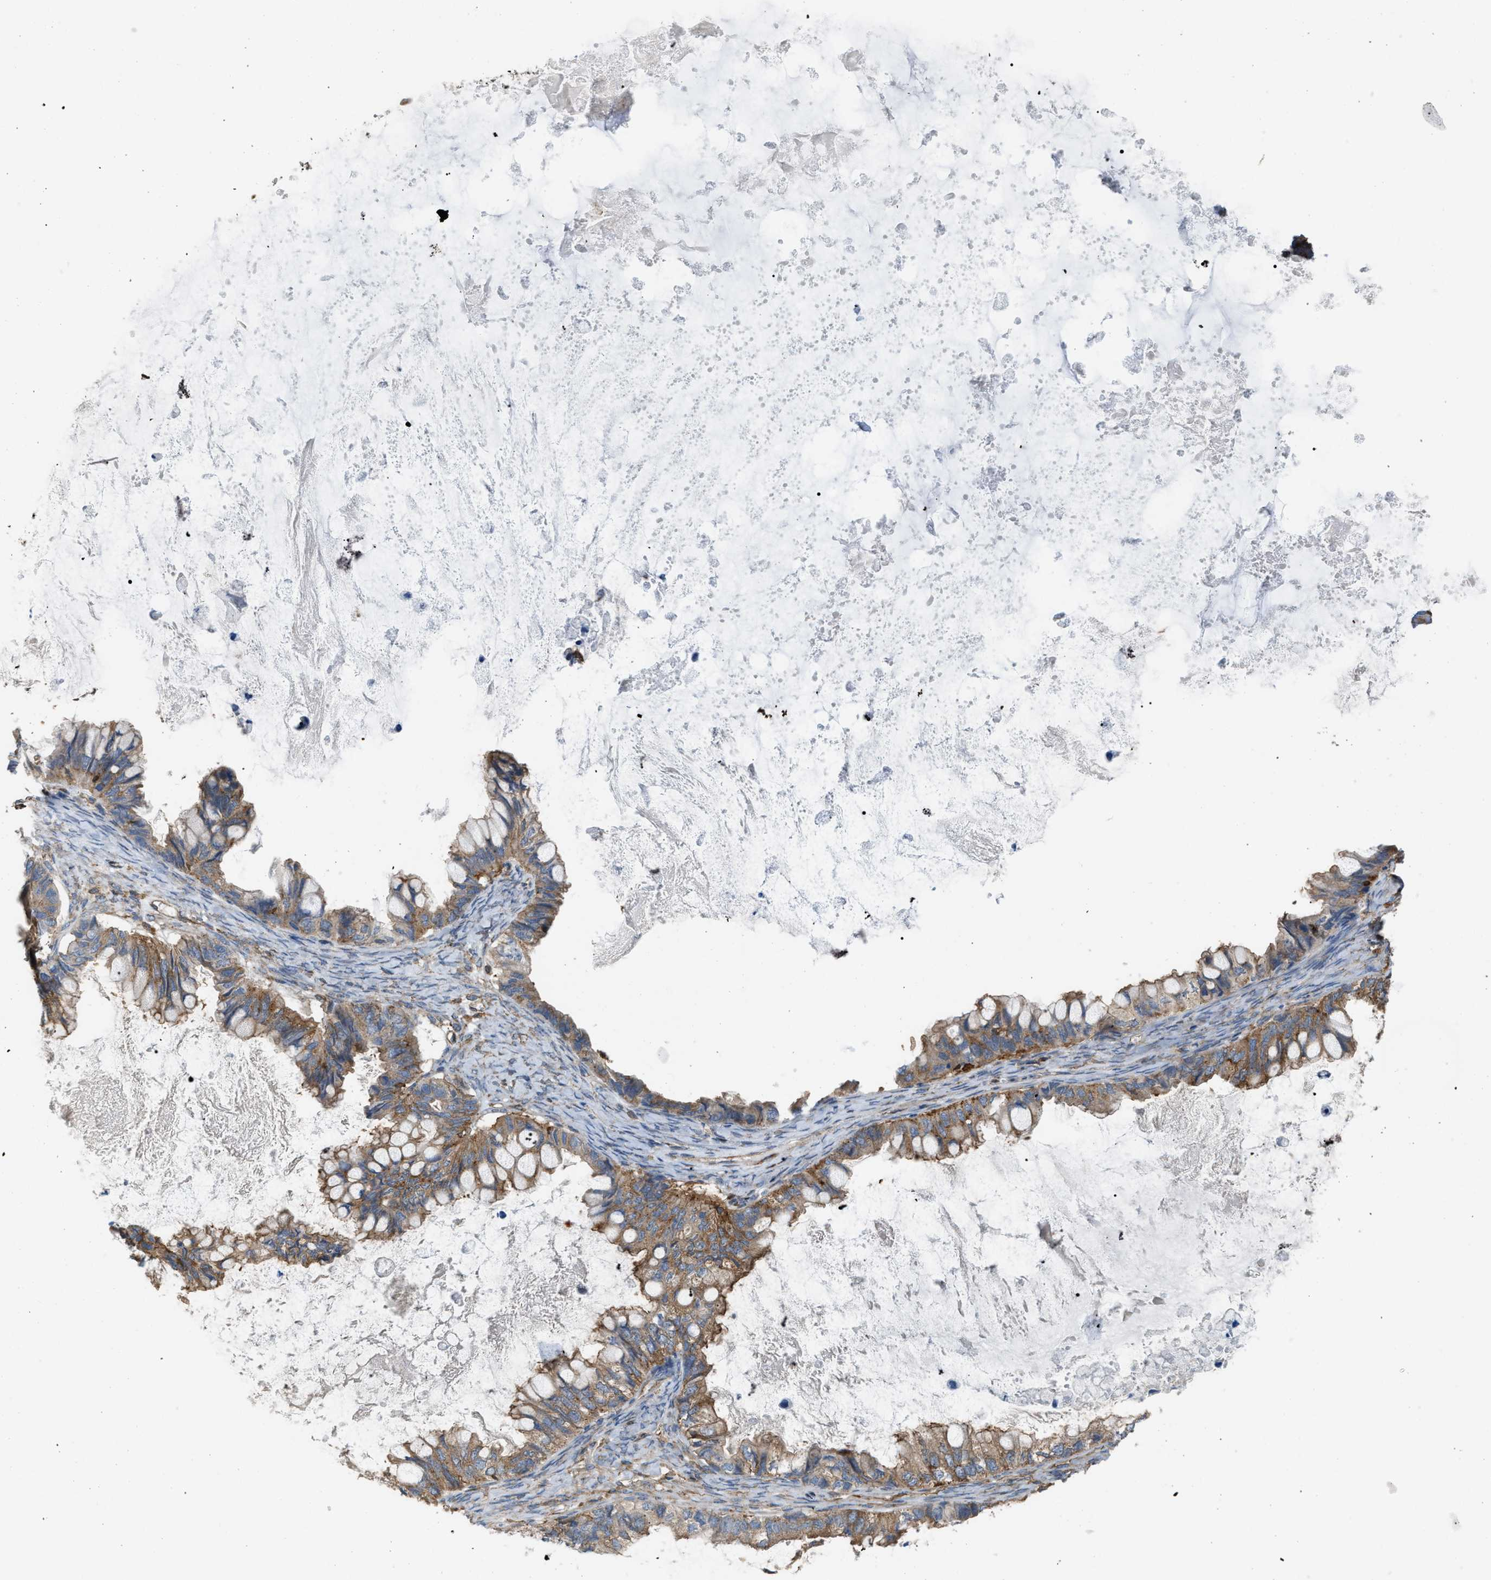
{"staining": {"intensity": "moderate", "quantity": ">75%", "location": "cytoplasmic/membranous"}, "tissue": "ovarian cancer", "cell_type": "Tumor cells", "image_type": "cancer", "snomed": [{"axis": "morphology", "description": "Cystadenocarcinoma, mucinous, NOS"}, {"axis": "topography", "description": "Ovary"}], "caption": "A medium amount of moderate cytoplasmic/membranous expression is identified in approximately >75% of tumor cells in ovarian mucinous cystadenocarcinoma tissue. Immunohistochemistry (ihc) stains the protein in brown and the nuclei are stained blue.", "gene": "PICALM", "patient": {"sex": "female", "age": 80}}